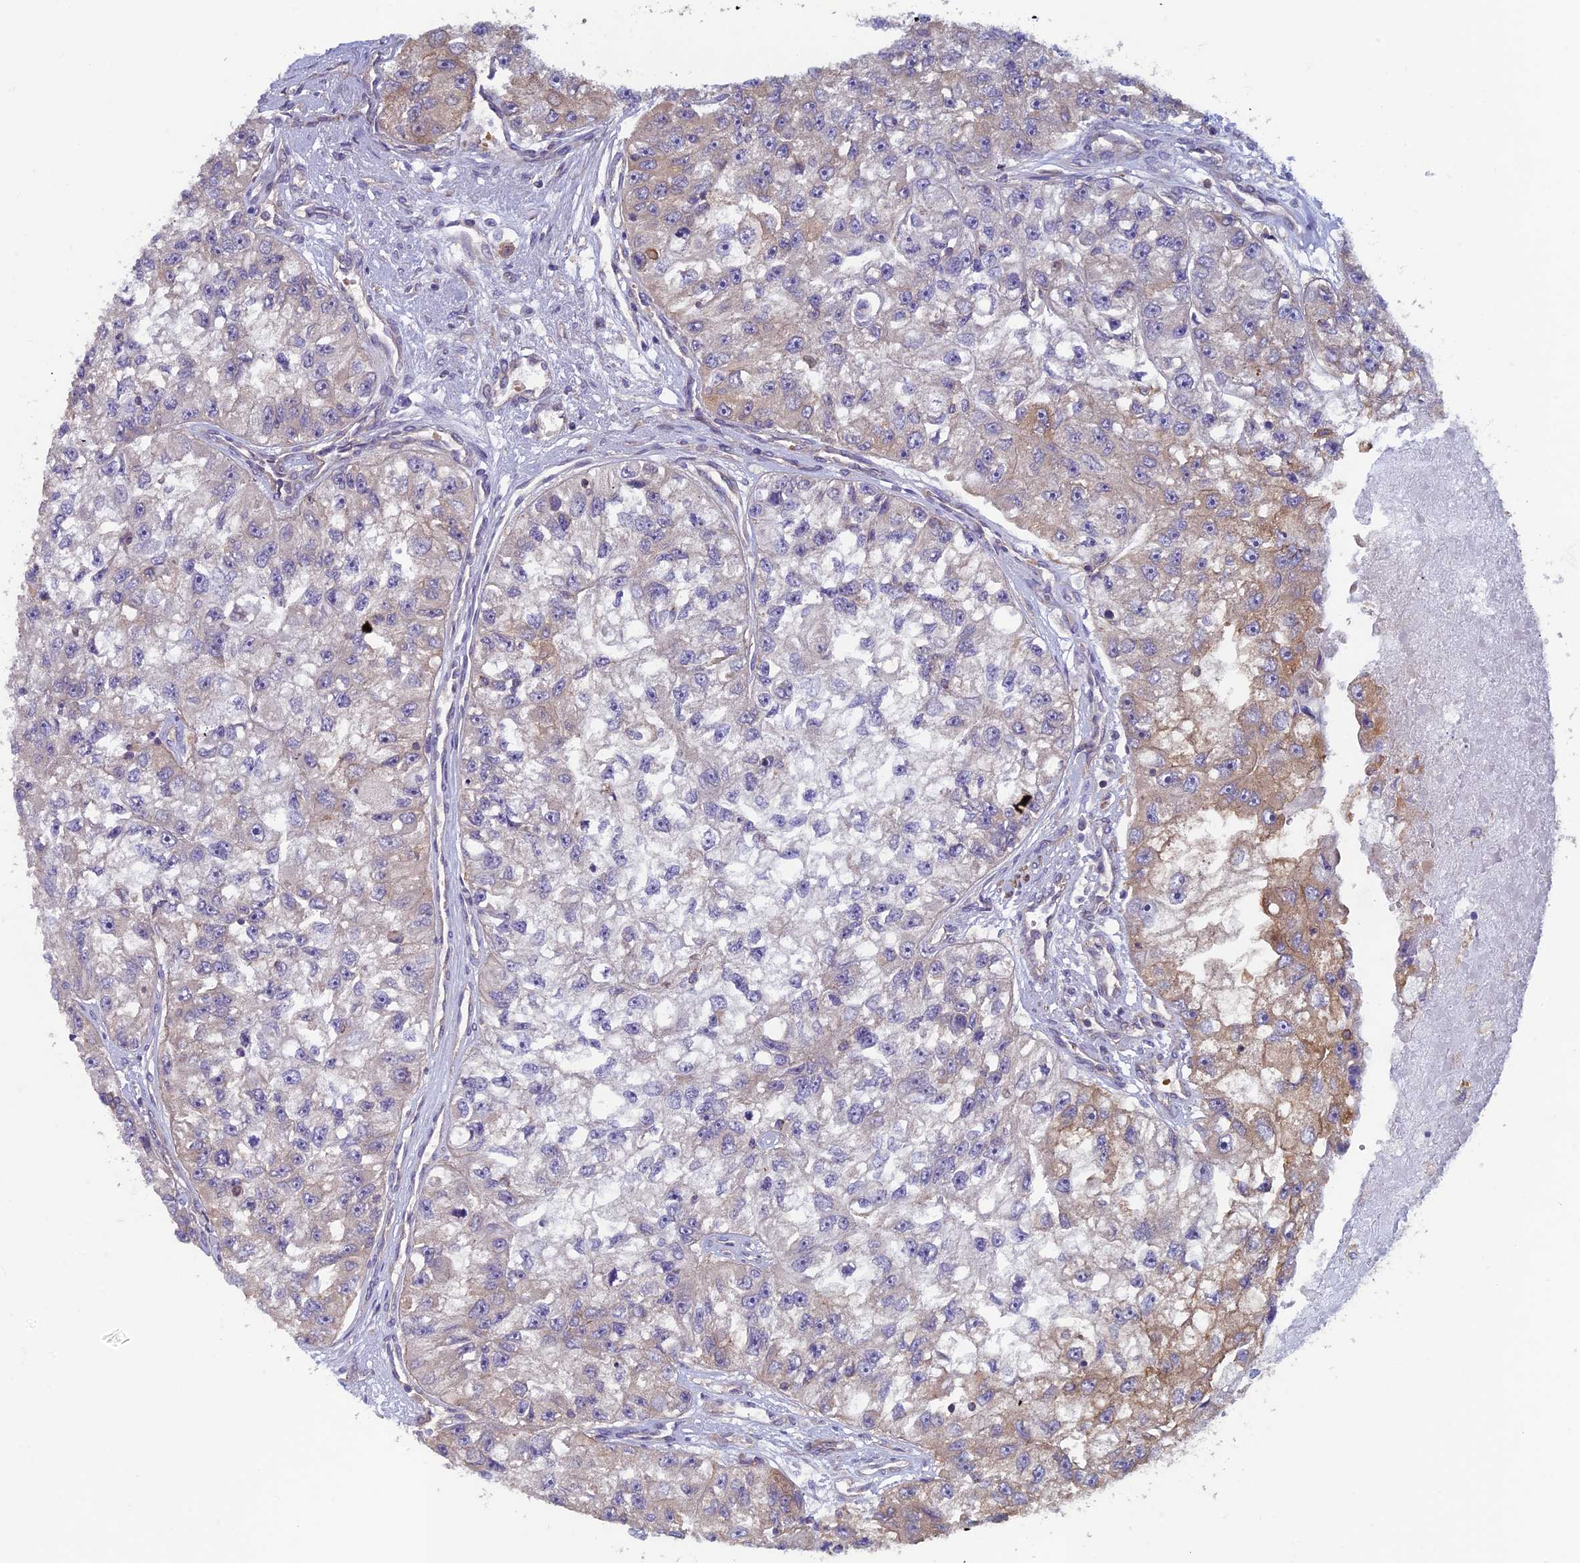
{"staining": {"intensity": "moderate", "quantity": "<25%", "location": "cytoplasmic/membranous"}, "tissue": "renal cancer", "cell_type": "Tumor cells", "image_type": "cancer", "snomed": [{"axis": "morphology", "description": "Adenocarcinoma, NOS"}, {"axis": "topography", "description": "Kidney"}], "caption": "An immunohistochemistry image of tumor tissue is shown. Protein staining in brown labels moderate cytoplasmic/membranous positivity in renal cancer (adenocarcinoma) within tumor cells.", "gene": "DNM1L", "patient": {"sex": "male", "age": 63}}